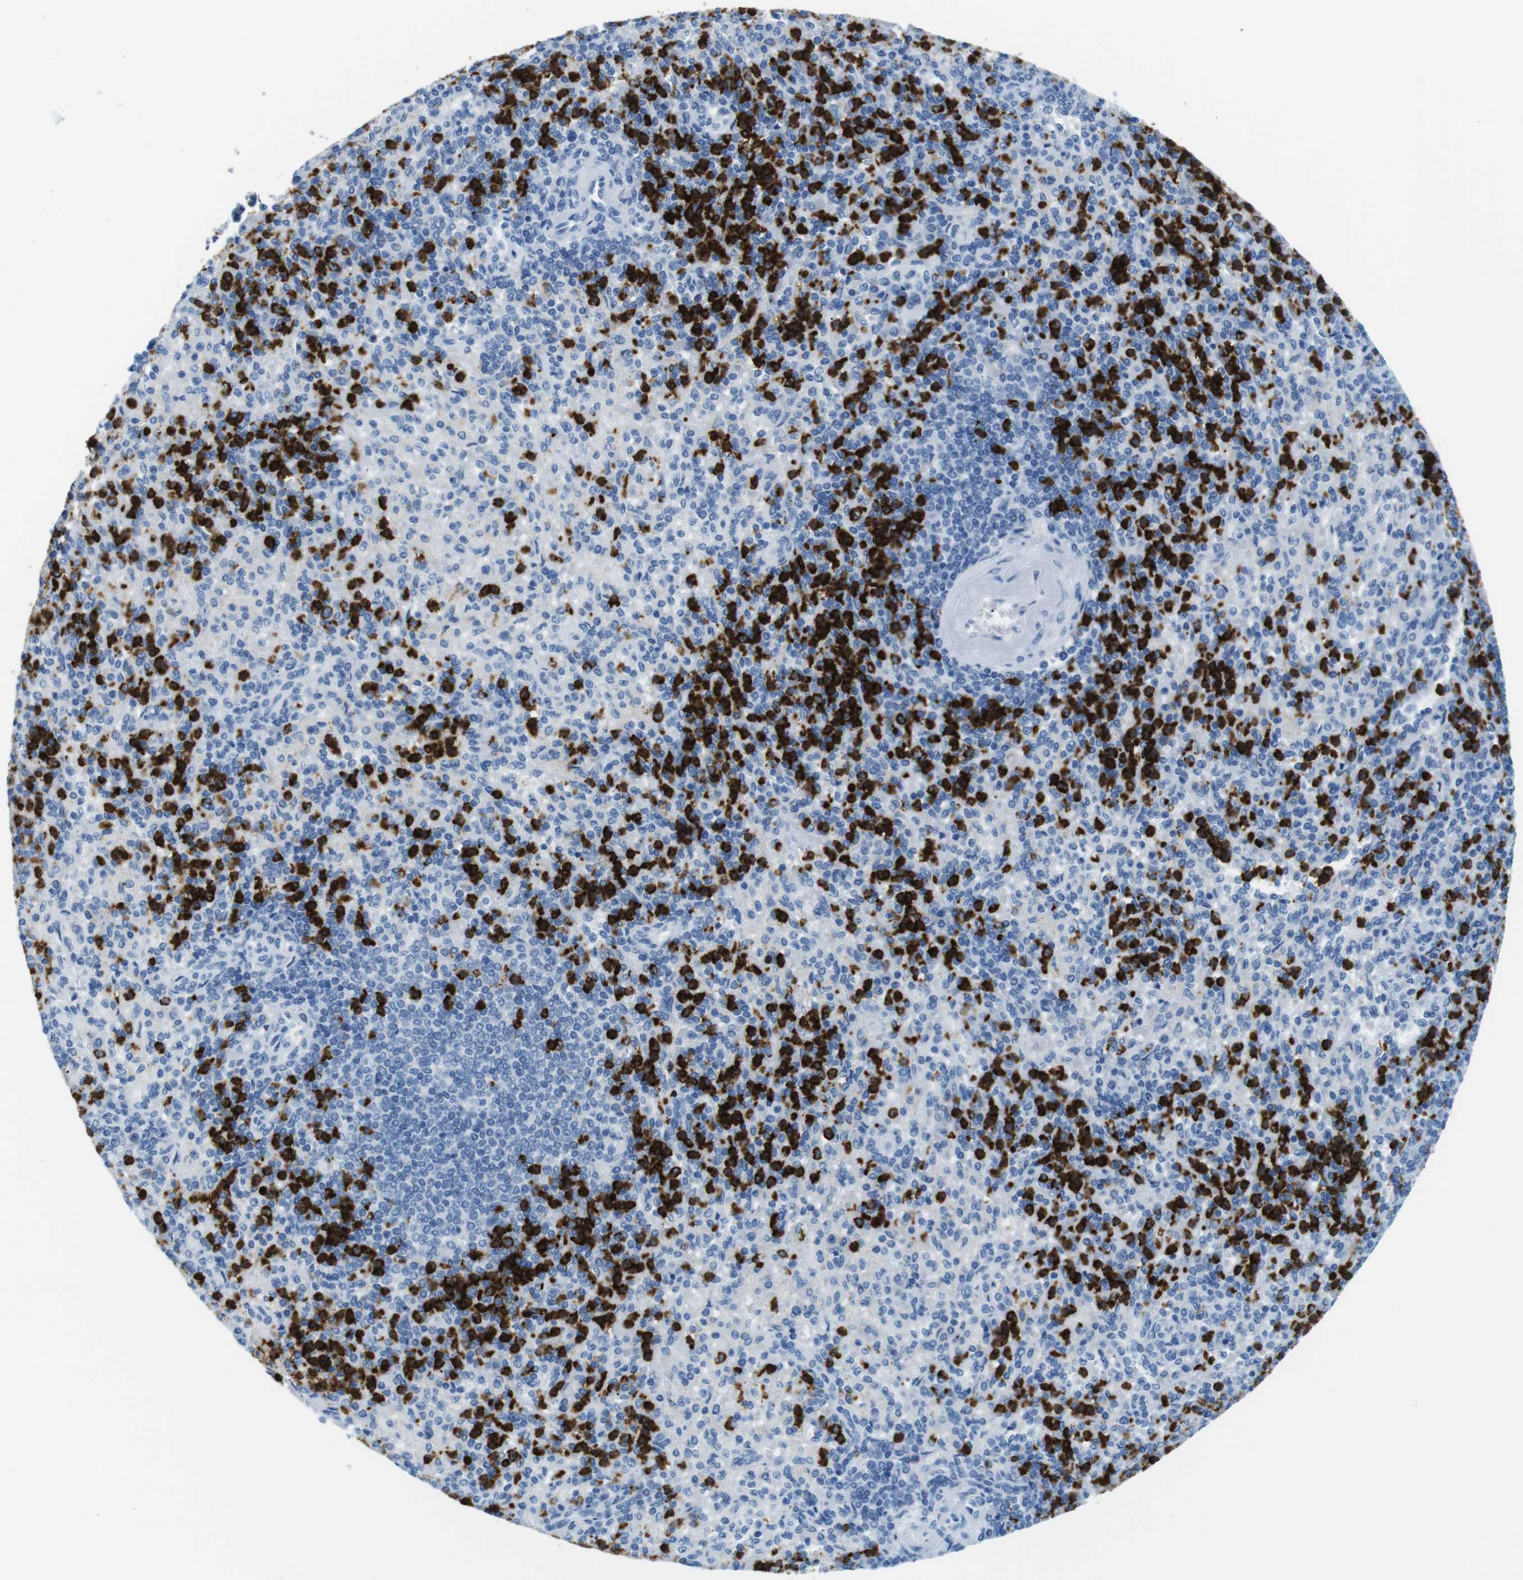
{"staining": {"intensity": "strong", "quantity": "25%-75%", "location": "cytoplasmic/membranous"}, "tissue": "spleen", "cell_type": "Cells in red pulp", "image_type": "normal", "snomed": [{"axis": "morphology", "description": "Normal tissue, NOS"}, {"axis": "topography", "description": "Spleen"}], "caption": "Normal spleen reveals strong cytoplasmic/membranous positivity in approximately 25%-75% of cells in red pulp (DAB (3,3'-diaminobenzidine) IHC with brightfield microscopy, high magnification)..", "gene": "MCEMP1", "patient": {"sex": "female", "age": 74}}